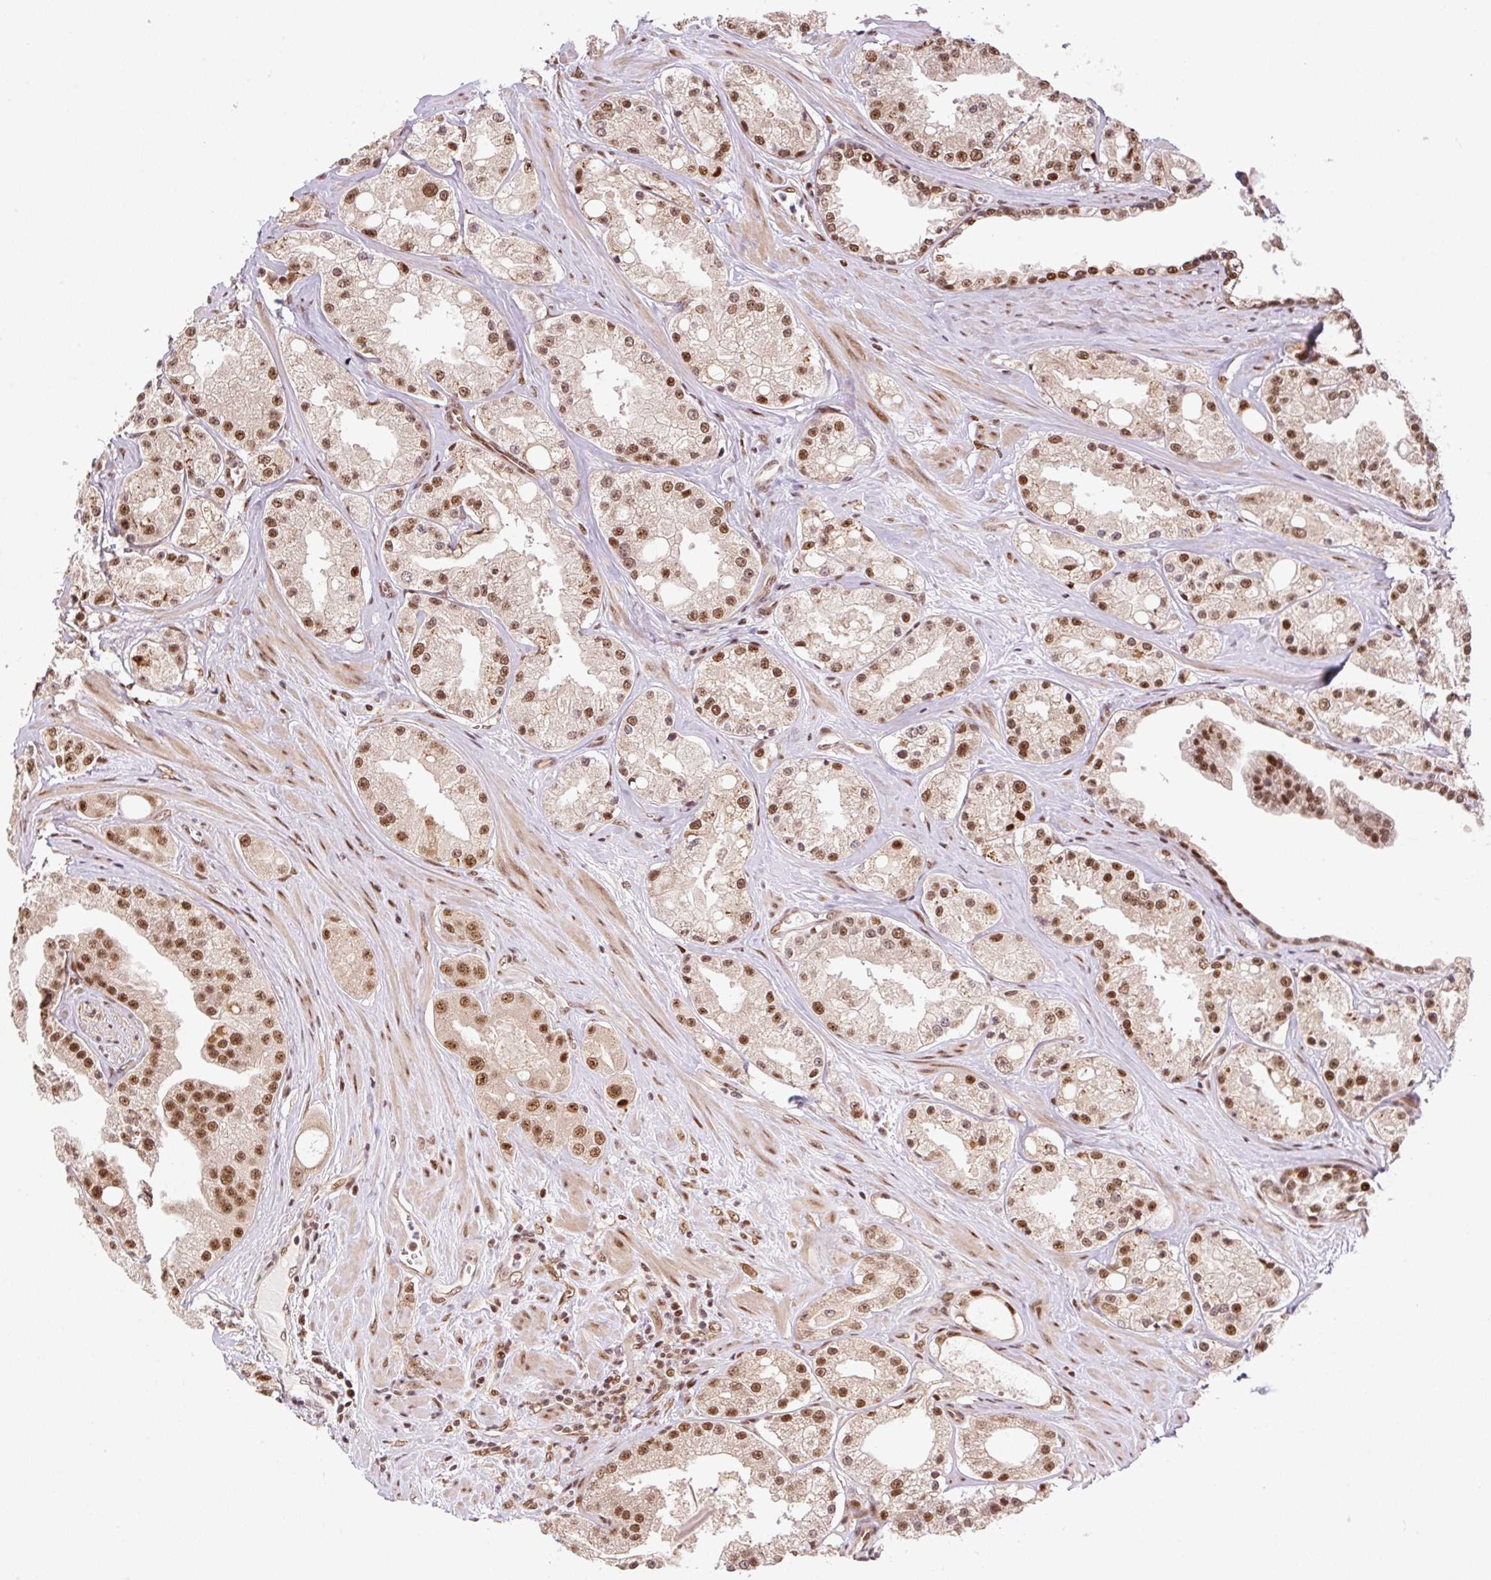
{"staining": {"intensity": "moderate", "quantity": ">75%", "location": "nuclear"}, "tissue": "prostate cancer", "cell_type": "Tumor cells", "image_type": "cancer", "snomed": [{"axis": "morphology", "description": "Adenocarcinoma, High grade"}, {"axis": "topography", "description": "Prostate"}], "caption": "High-grade adenocarcinoma (prostate) stained for a protein (brown) shows moderate nuclear positive positivity in approximately >75% of tumor cells.", "gene": "INTS8", "patient": {"sex": "male", "age": 66}}